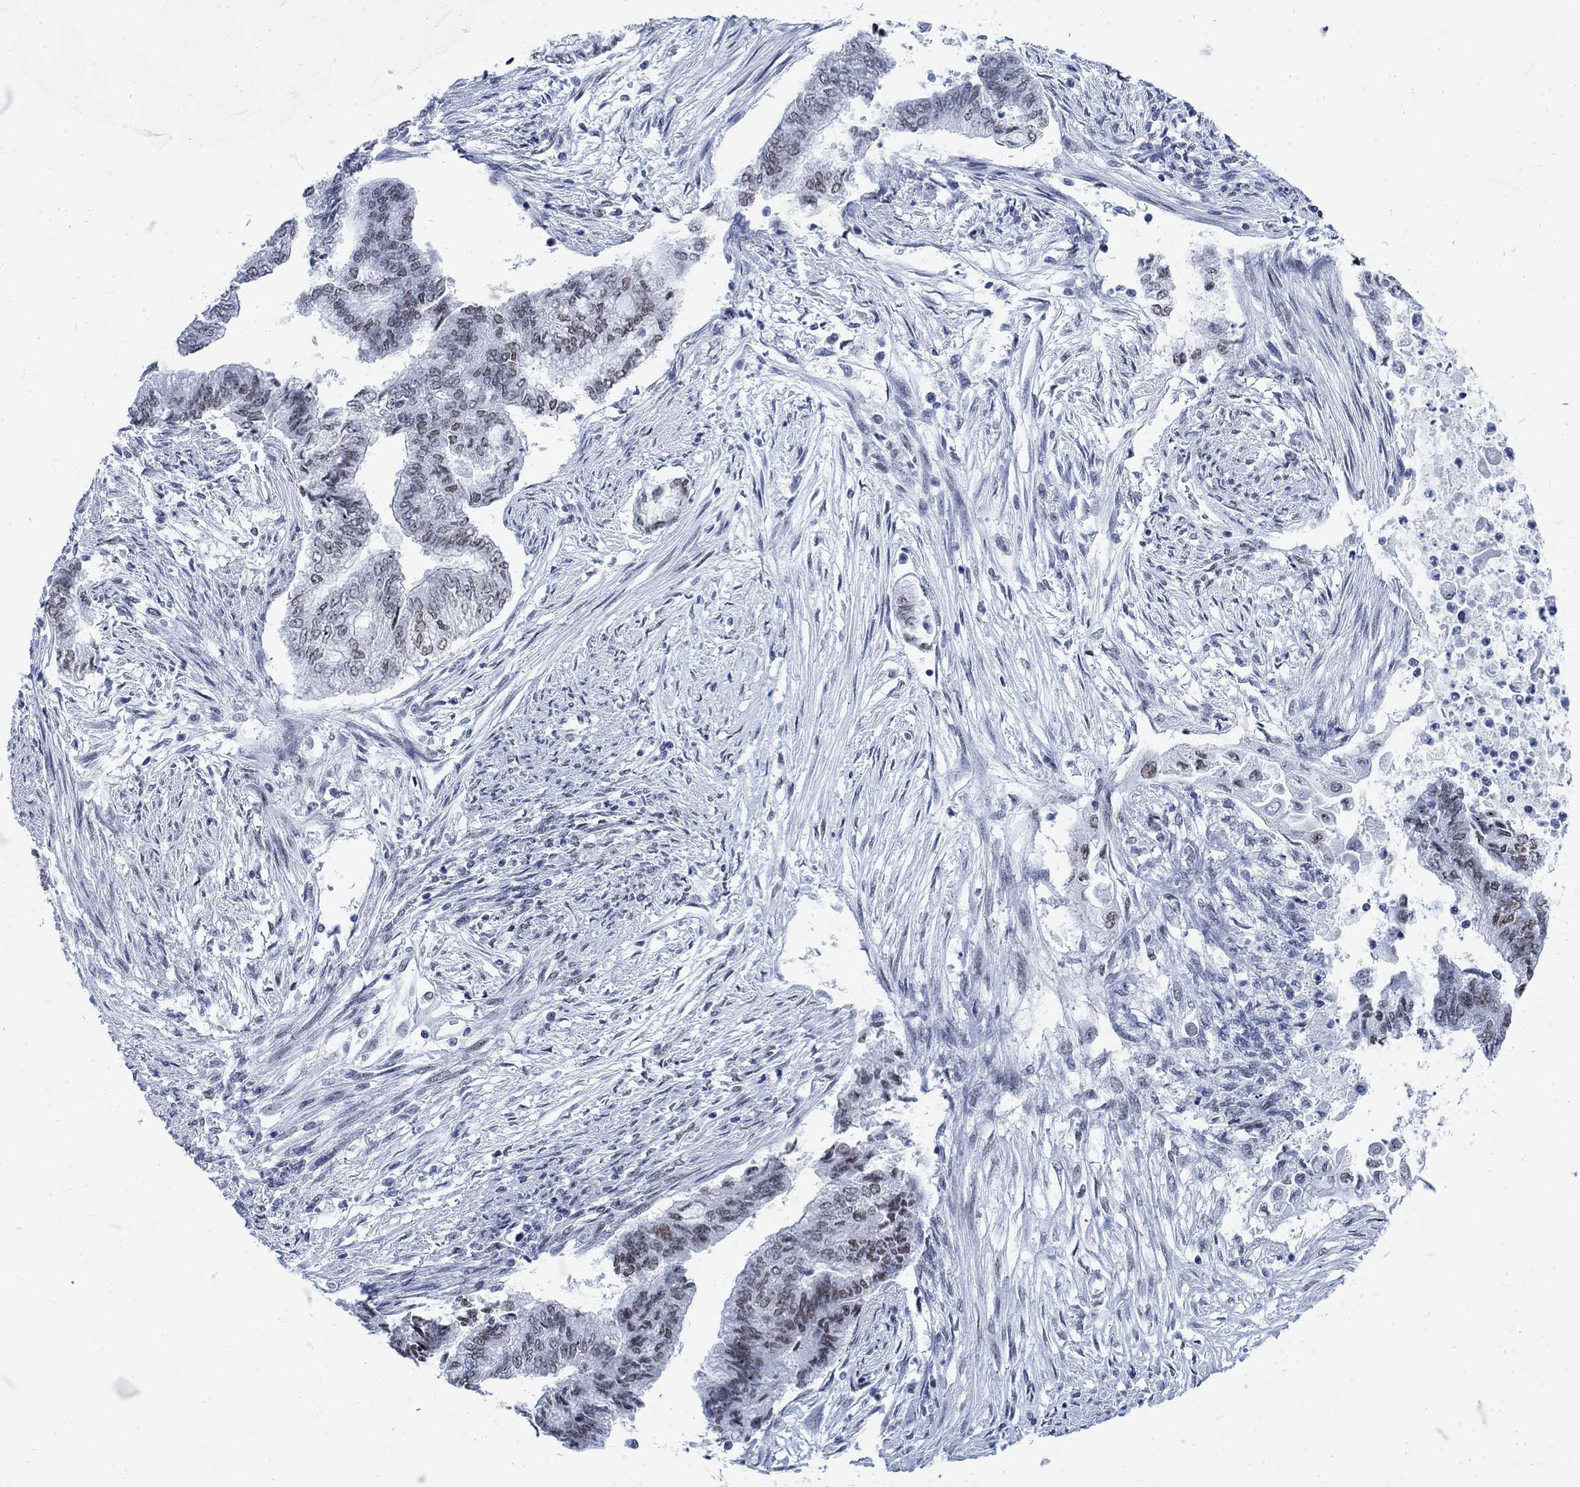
{"staining": {"intensity": "weak", "quantity": "25%-75%", "location": "nuclear"}, "tissue": "endometrial cancer", "cell_type": "Tumor cells", "image_type": "cancer", "snomed": [{"axis": "morphology", "description": "Adenocarcinoma, NOS"}, {"axis": "topography", "description": "Endometrium"}], "caption": "The histopathology image displays staining of adenocarcinoma (endometrial), revealing weak nuclear protein positivity (brown color) within tumor cells. Nuclei are stained in blue.", "gene": "DLK1", "patient": {"sex": "female", "age": 65}}